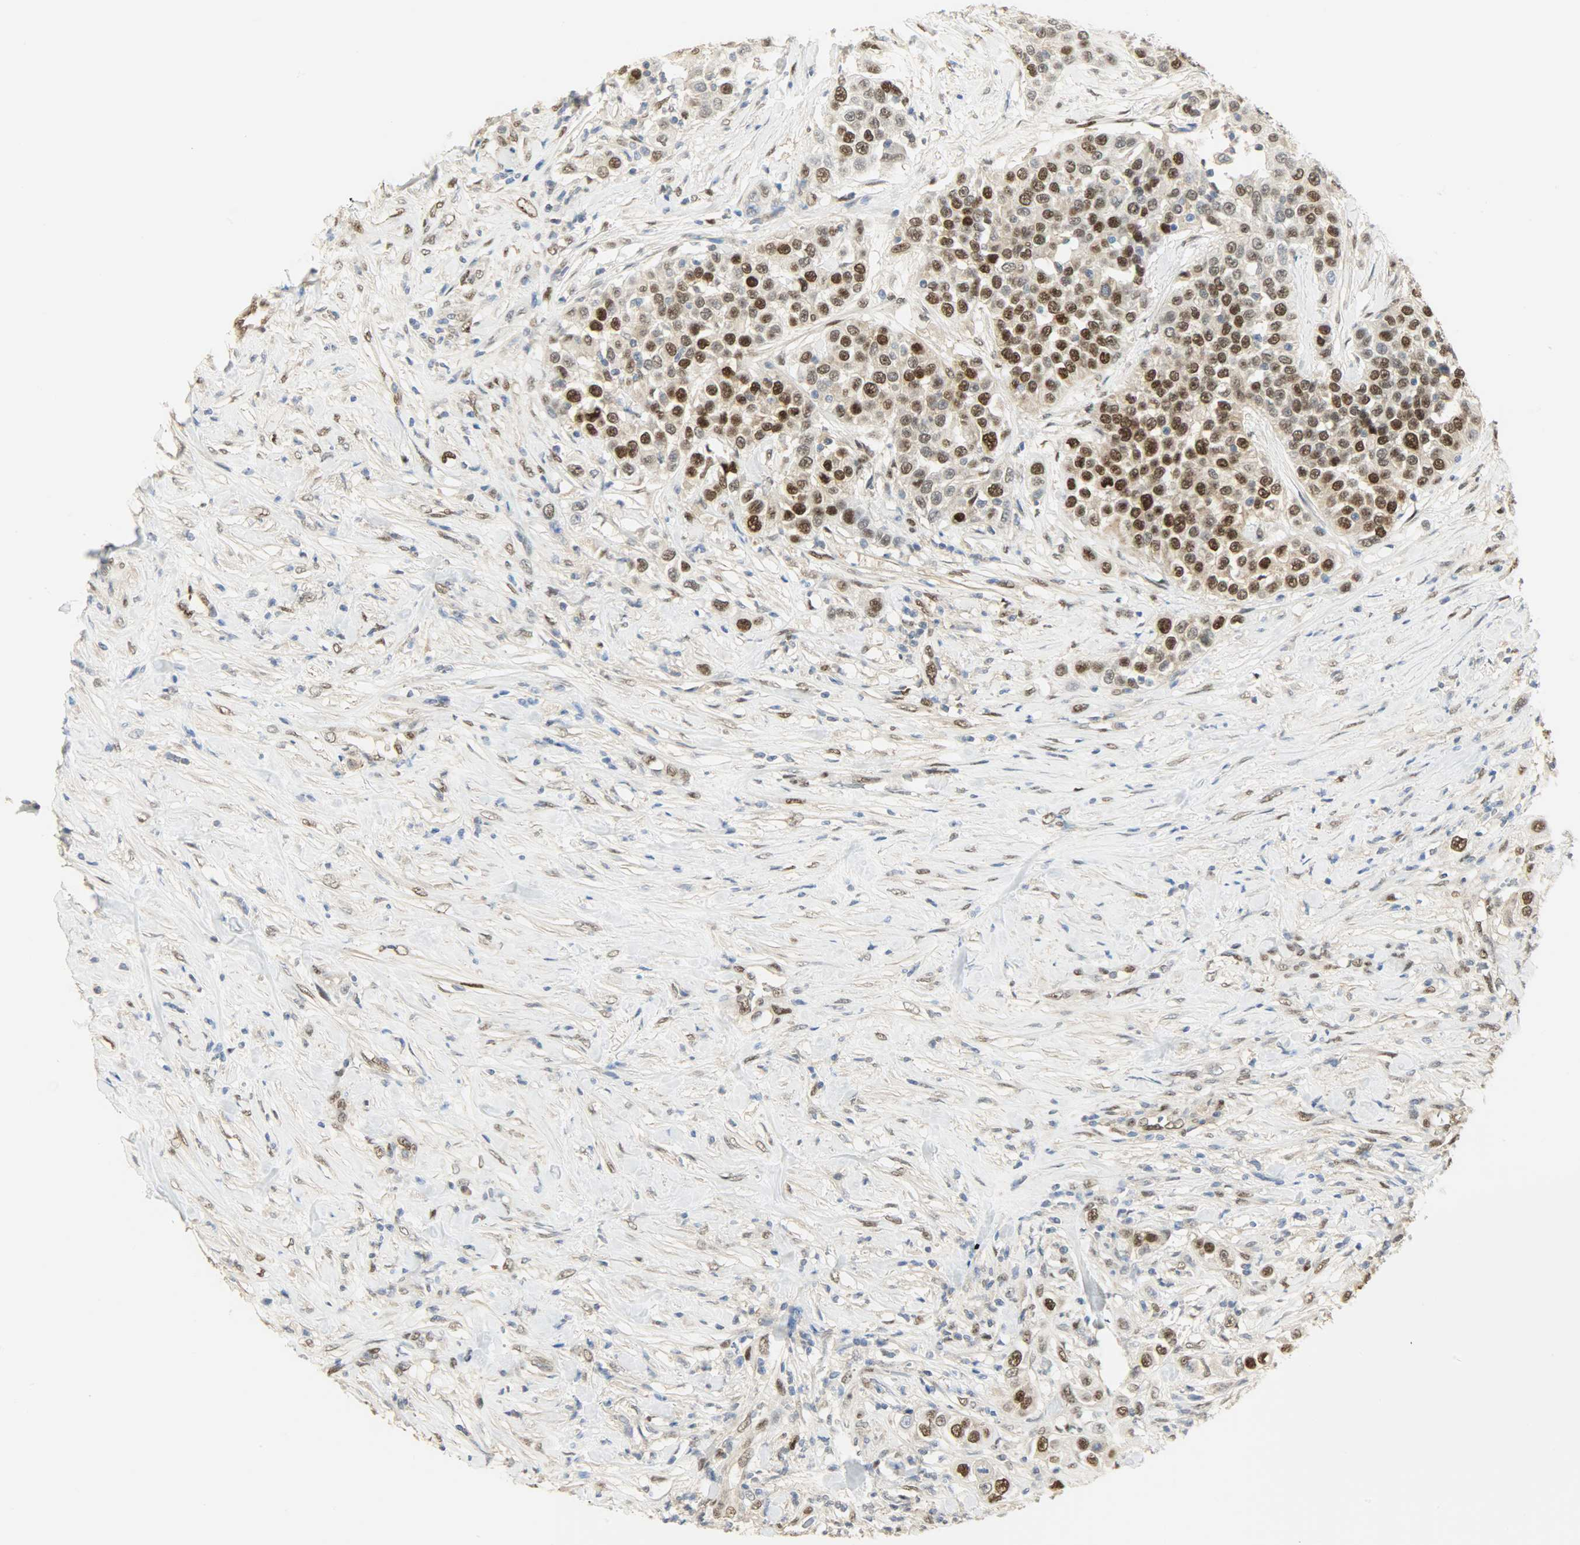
{"staining": {"intensity": "strong", "quantity": "25%-75%", "location": "nuclear"}, "tissue": "urothelial cancer", "cell_type": "Tumor cells", "image_type": "cancer", "snomed": [{"axis": "morphology", "description": "Urothelial carcinoma, High grade"}, {"axis": "topography", "description": "Urinary bladder"}], "caption": "Tumor cells exhibit high levels of strong nuclear expression in about 25%-75% of cells in urothelial cancer.", "gene": "NPEPL1", "patient": {"sex": "female", "age": 80}}